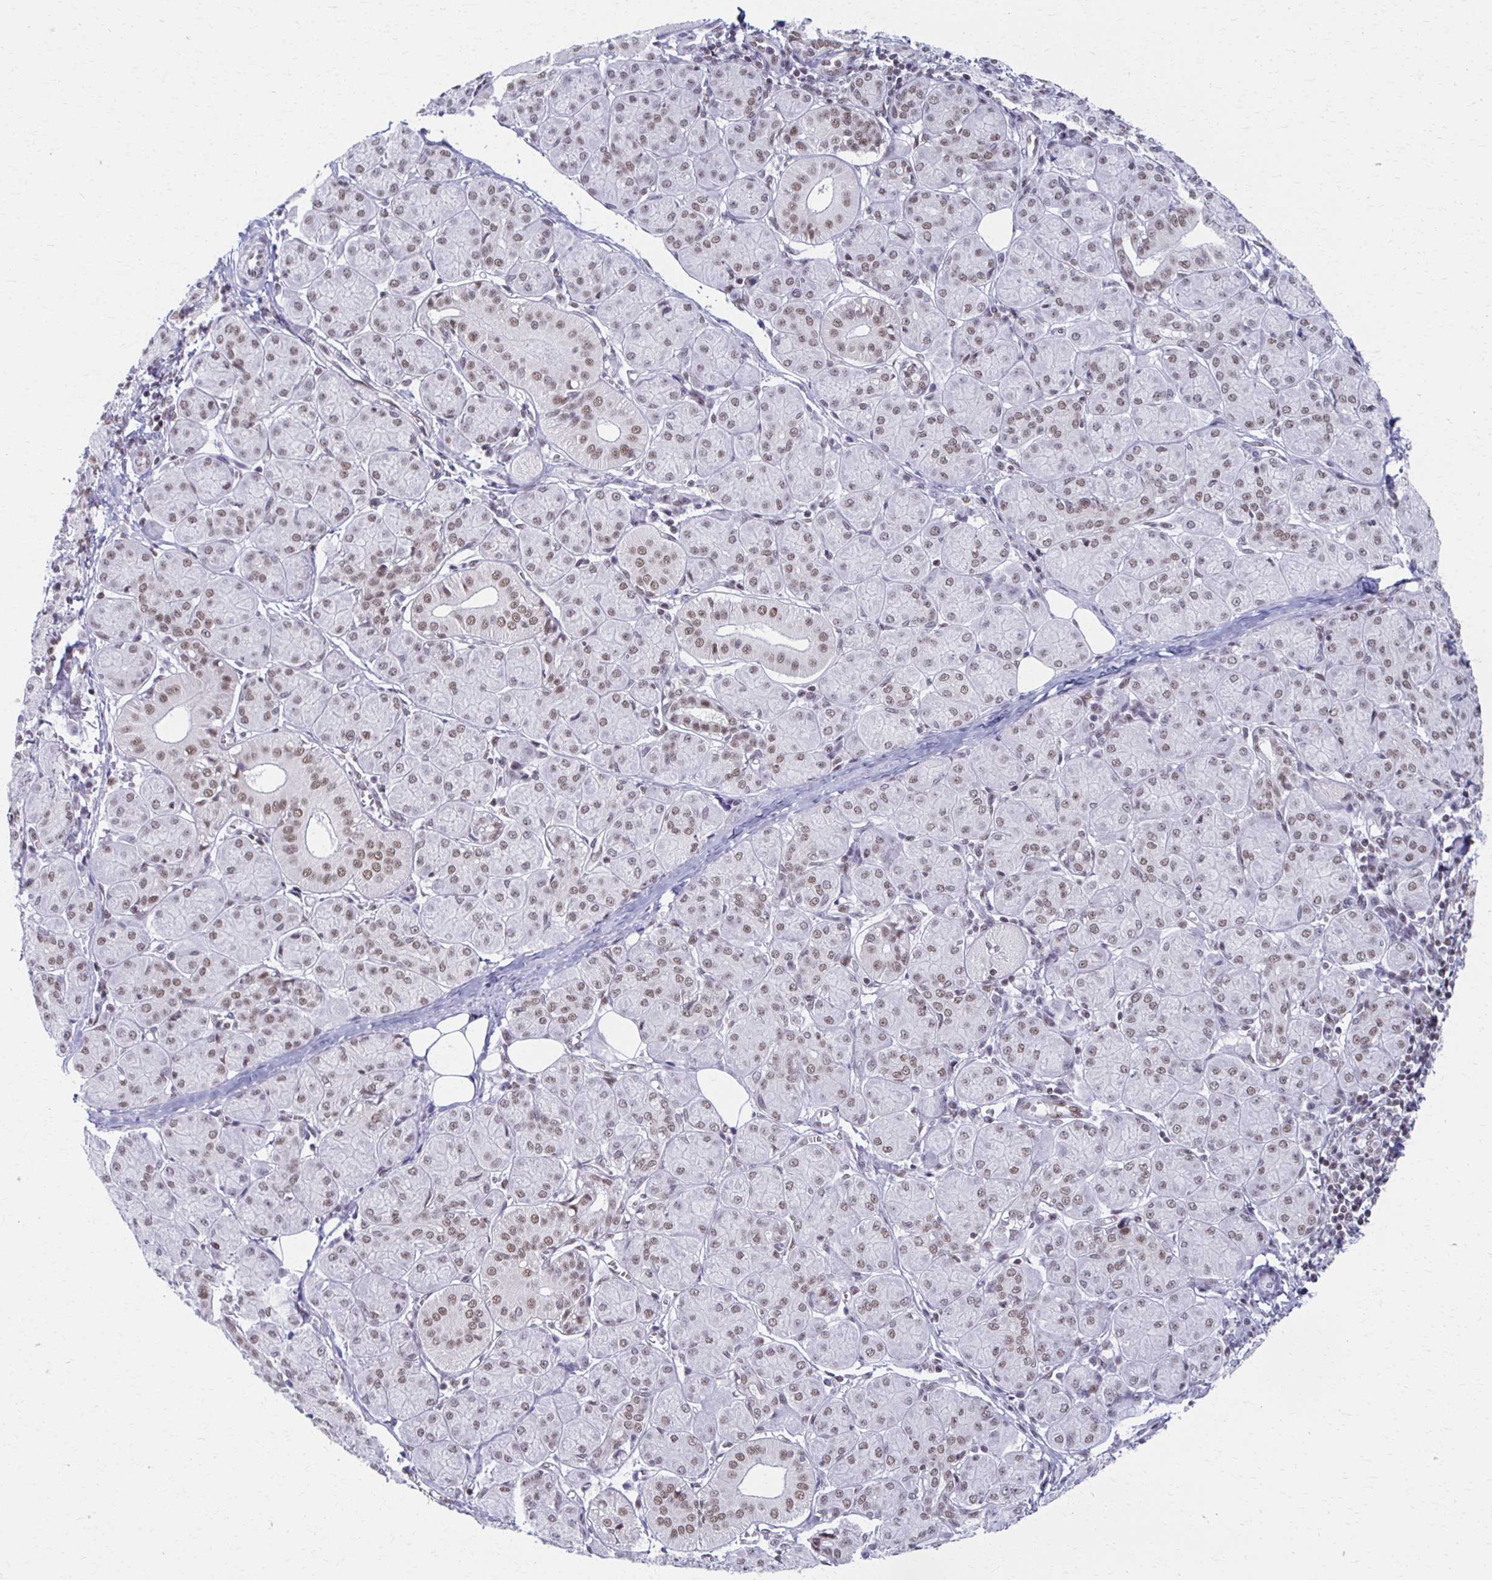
{"staining": {"intensity": "moderate", "quantity": "<25%", "location": "nuclear"}, "tissue": "salivary gland", "cell_type": "Glandular cells", "image_type": "normal", "snomed": [{"axis": "morphology", "description": "Normal tissue, NOS"}, {"axis": "morphology", "description": "Inflammation, NOS"}, {"axis": "topography", "description": "Lymph node"}, {"axis": "topography", "description": "Salivary gland"}], "caption": "Protein staining exhibits moderate nuclear staining in approximately <25% of glandular cells in unremarkable salivary gland.", "gene": "IRF7", "patient": {"sex": "male", "age": 3}}